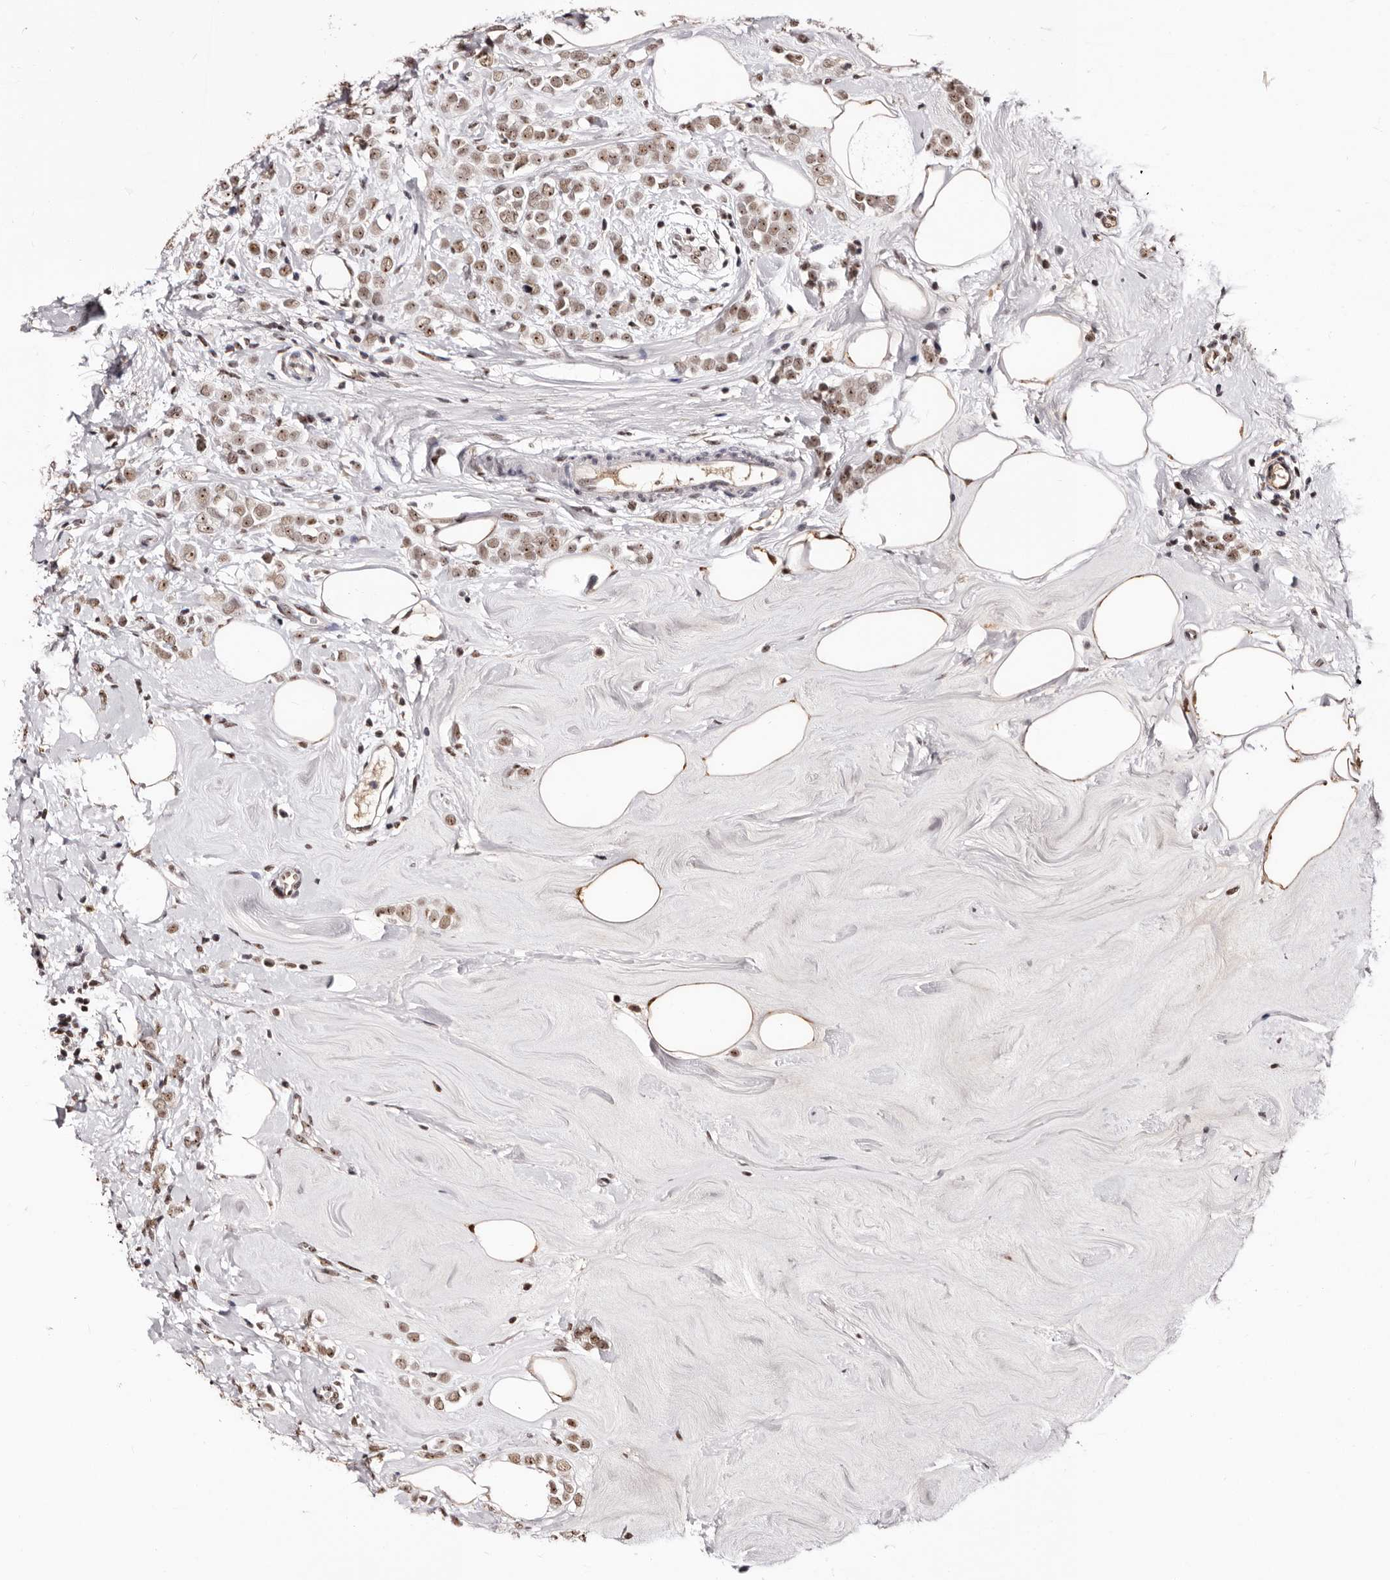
{"staining": {"intensity": "weak", "quantity": ">75%", "location": "nuclear"}, "tissue": "breast cancer", "cell_type": "Tumor cells", "image_type": "cancer", "snomed": [{"axis": "morphology", "description": "Lobular carcinoma"}, {"axis": "topography", "description": "Breast"}], "caption": "Breast cancer stained with immunohistochemistry displays weak nuclear positivity in about >75% of tumor cells.", "gene": "ANAPC11", "patient": {"sex": "female", "age": 47}}